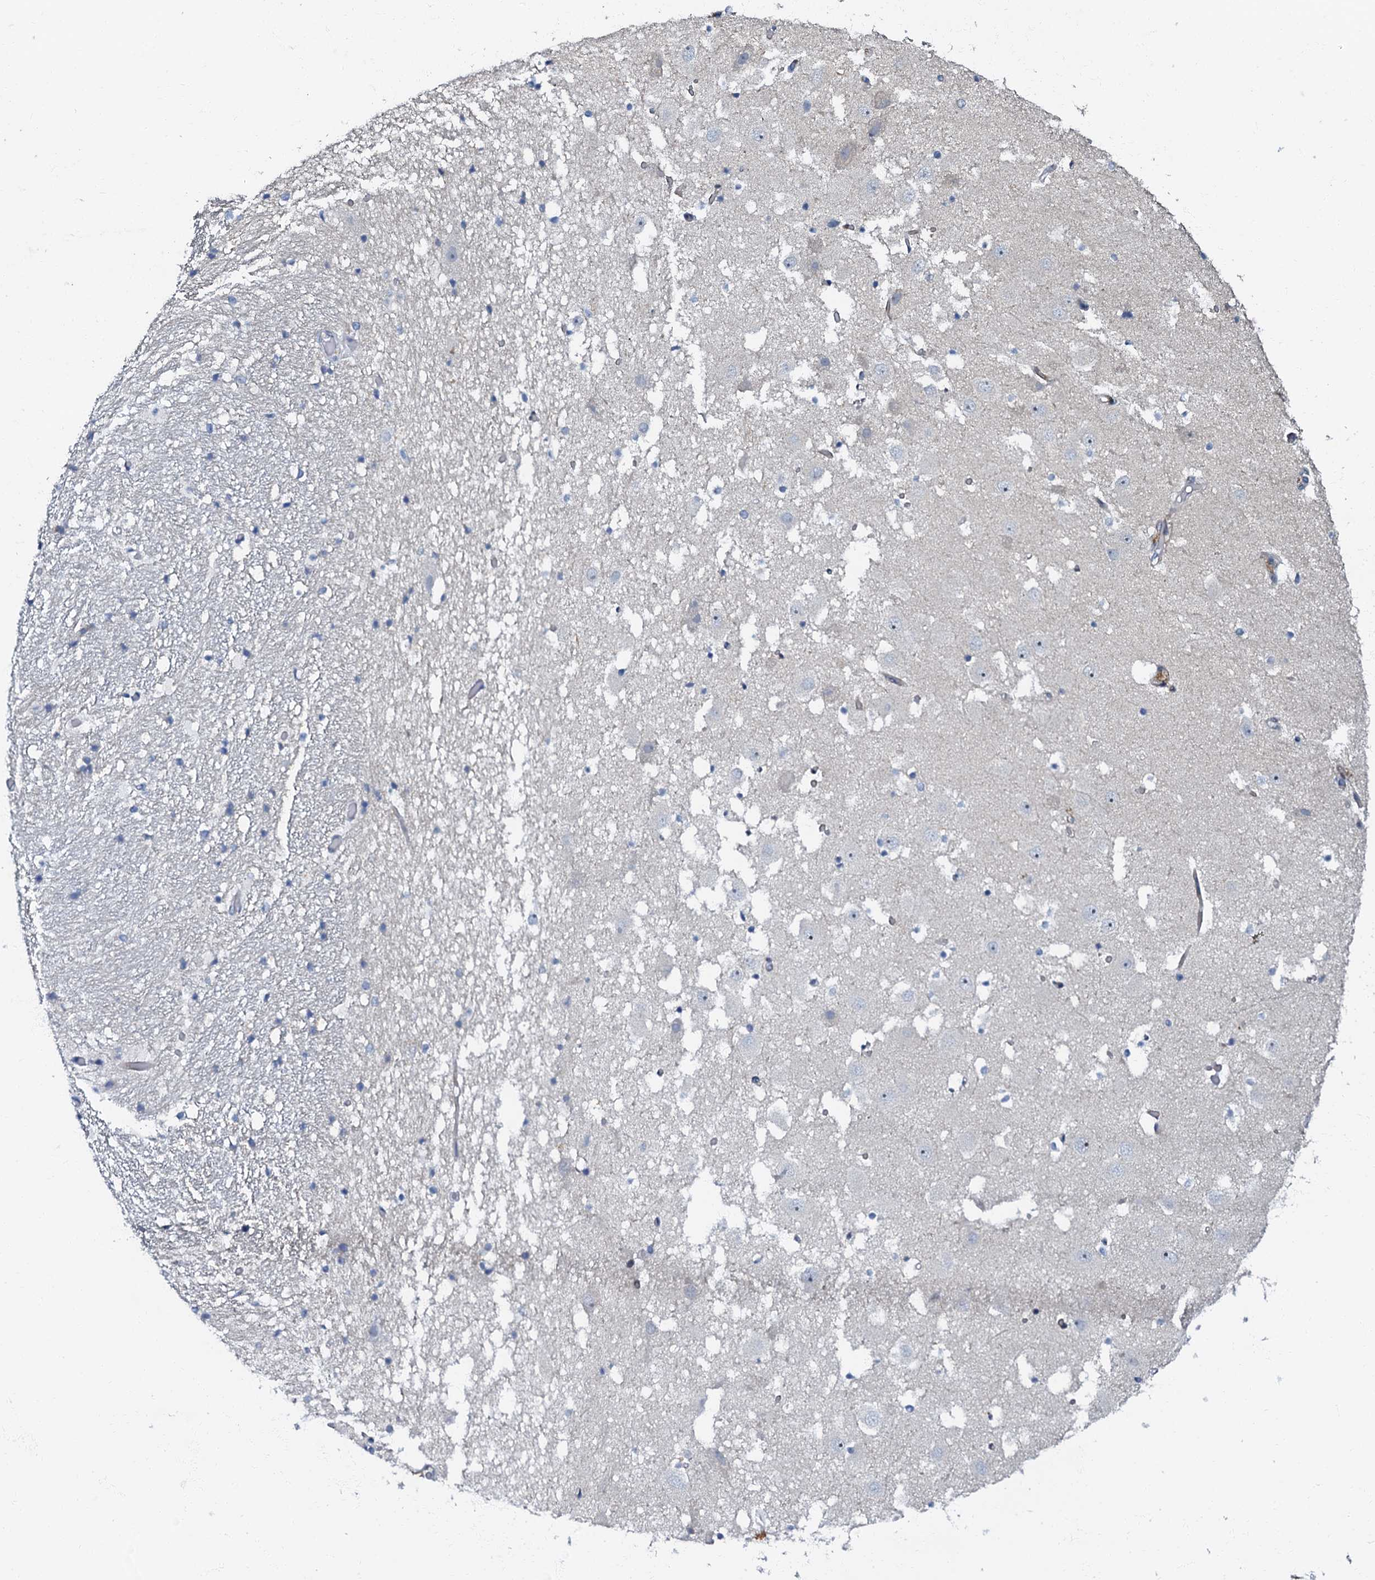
{"staining": {"intensity": "negative", "quantity": "none", "location": "none"}, "tissue": "hippocampus", "cell_type": "Glial cells", "image_type": "normal", "snomed": [{"axis": "morphology", "description": "Normal tissue, NOS"}, {"axis": "topography", "description": "Hippocampus"}], "caption": "This photomicrograph is of benign hippocampus stained with immunohistochemistry (IHC) to label a protein in brown with the nuclei are counter-stained blue. There is no positivity in glial cells.", "gene": "OLAH", "patient": {"sex": "female", "age": 52}}